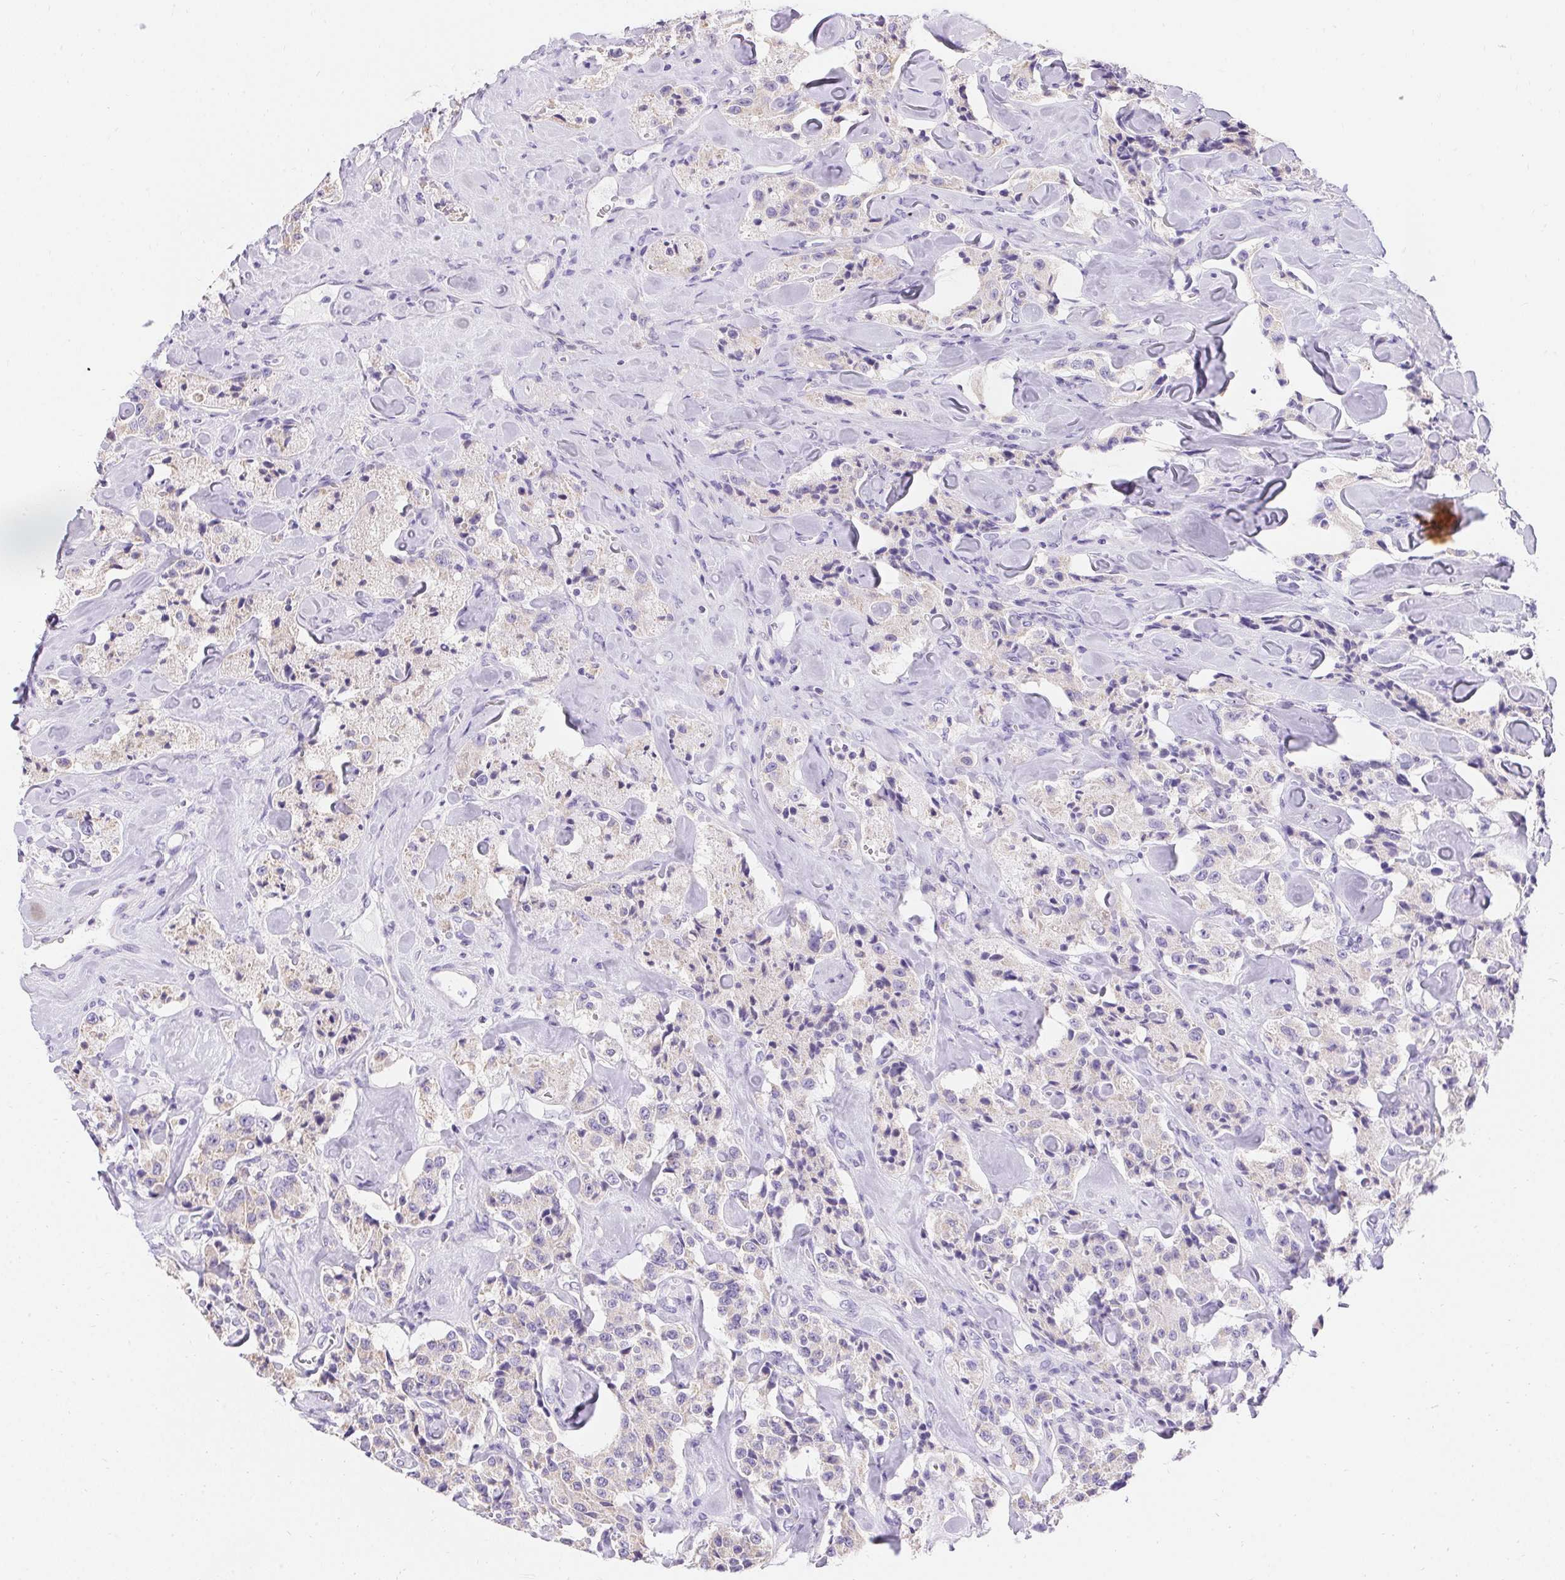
{"staining": {"intensity": "negative", "quantity": "none", "location": "none"}, "tissue": "carcinoid", "cell_type": "Tumor cells", "image_type": "cancer", "snomed": [{"axis": "morphology", "description": "Carcinoid, malignant, NOS"}, {"axis": "topography", "description": "Pancreas"}], "caption": "Carcinoid was stained to show a protein in brown. There is no significant positivity in tumor cells. (Immunohistochemistry (ihc), brightfield microscopy, high magnification).", "gene": "ASGR2", "patient": {"sex": "male", "age": 41}}